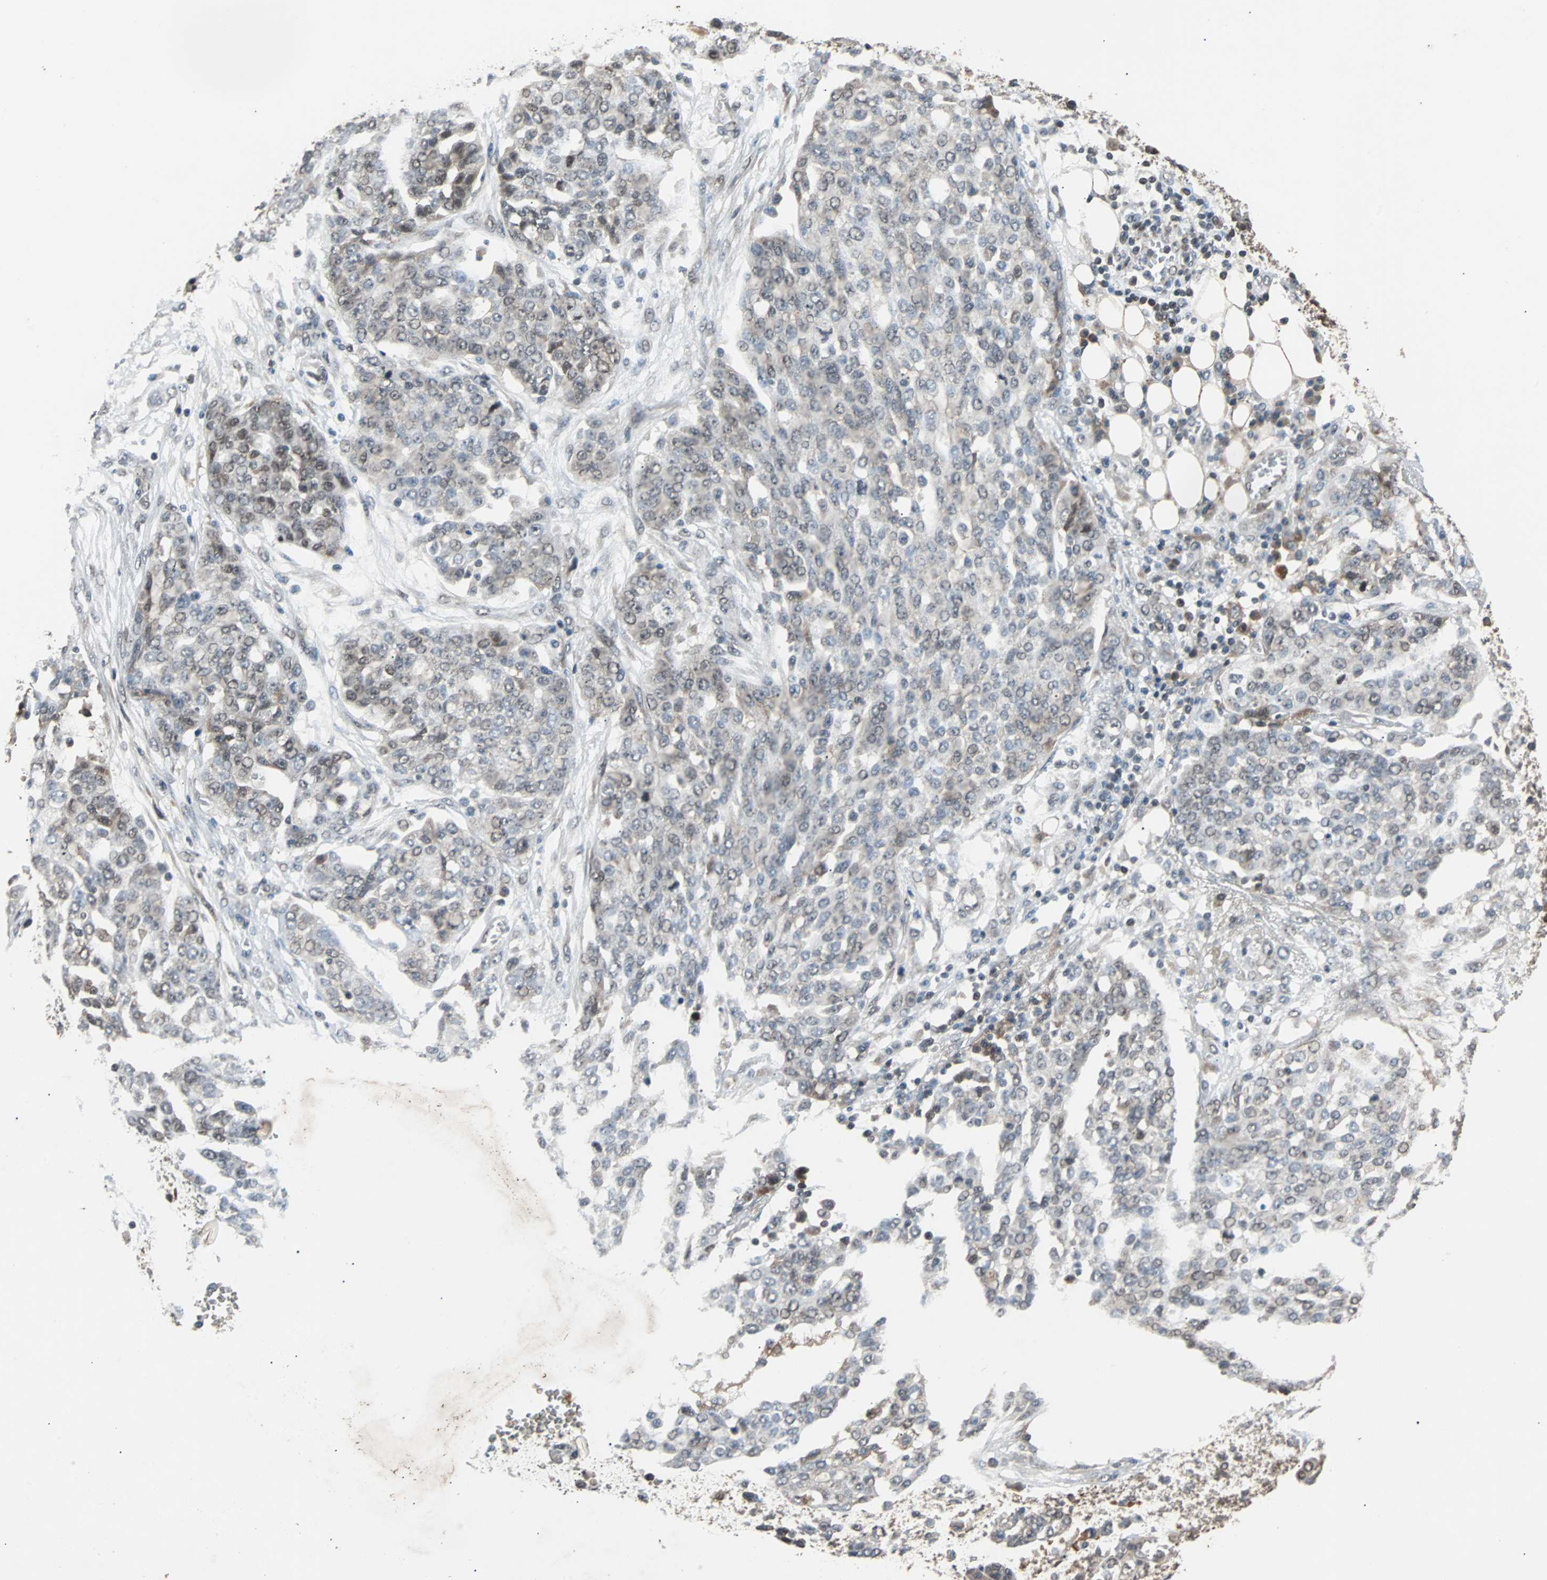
{"staining": {"intensity": "weak", "quantity": "25%-75%", "location": "nuclear"}, "tissue": "ovarian cancer", "cell_type": "Tumor cells", "image_type": "cancer", "snomed": [{"axis": "morphology", "description": "Cystadenocarcinoma, serous, NOS"}, {"axis": "topography", "description": "Soft tissue"}, {"axis": "topography", "description": "Ovary"}], "caption": "Weak nuclear protein expression is present in about 25%-75% of tumor cells in serous cystadenocarcinoma (ovarian).", "gene": "PHC1", "patient": {"sex": "female", "age": 57}}